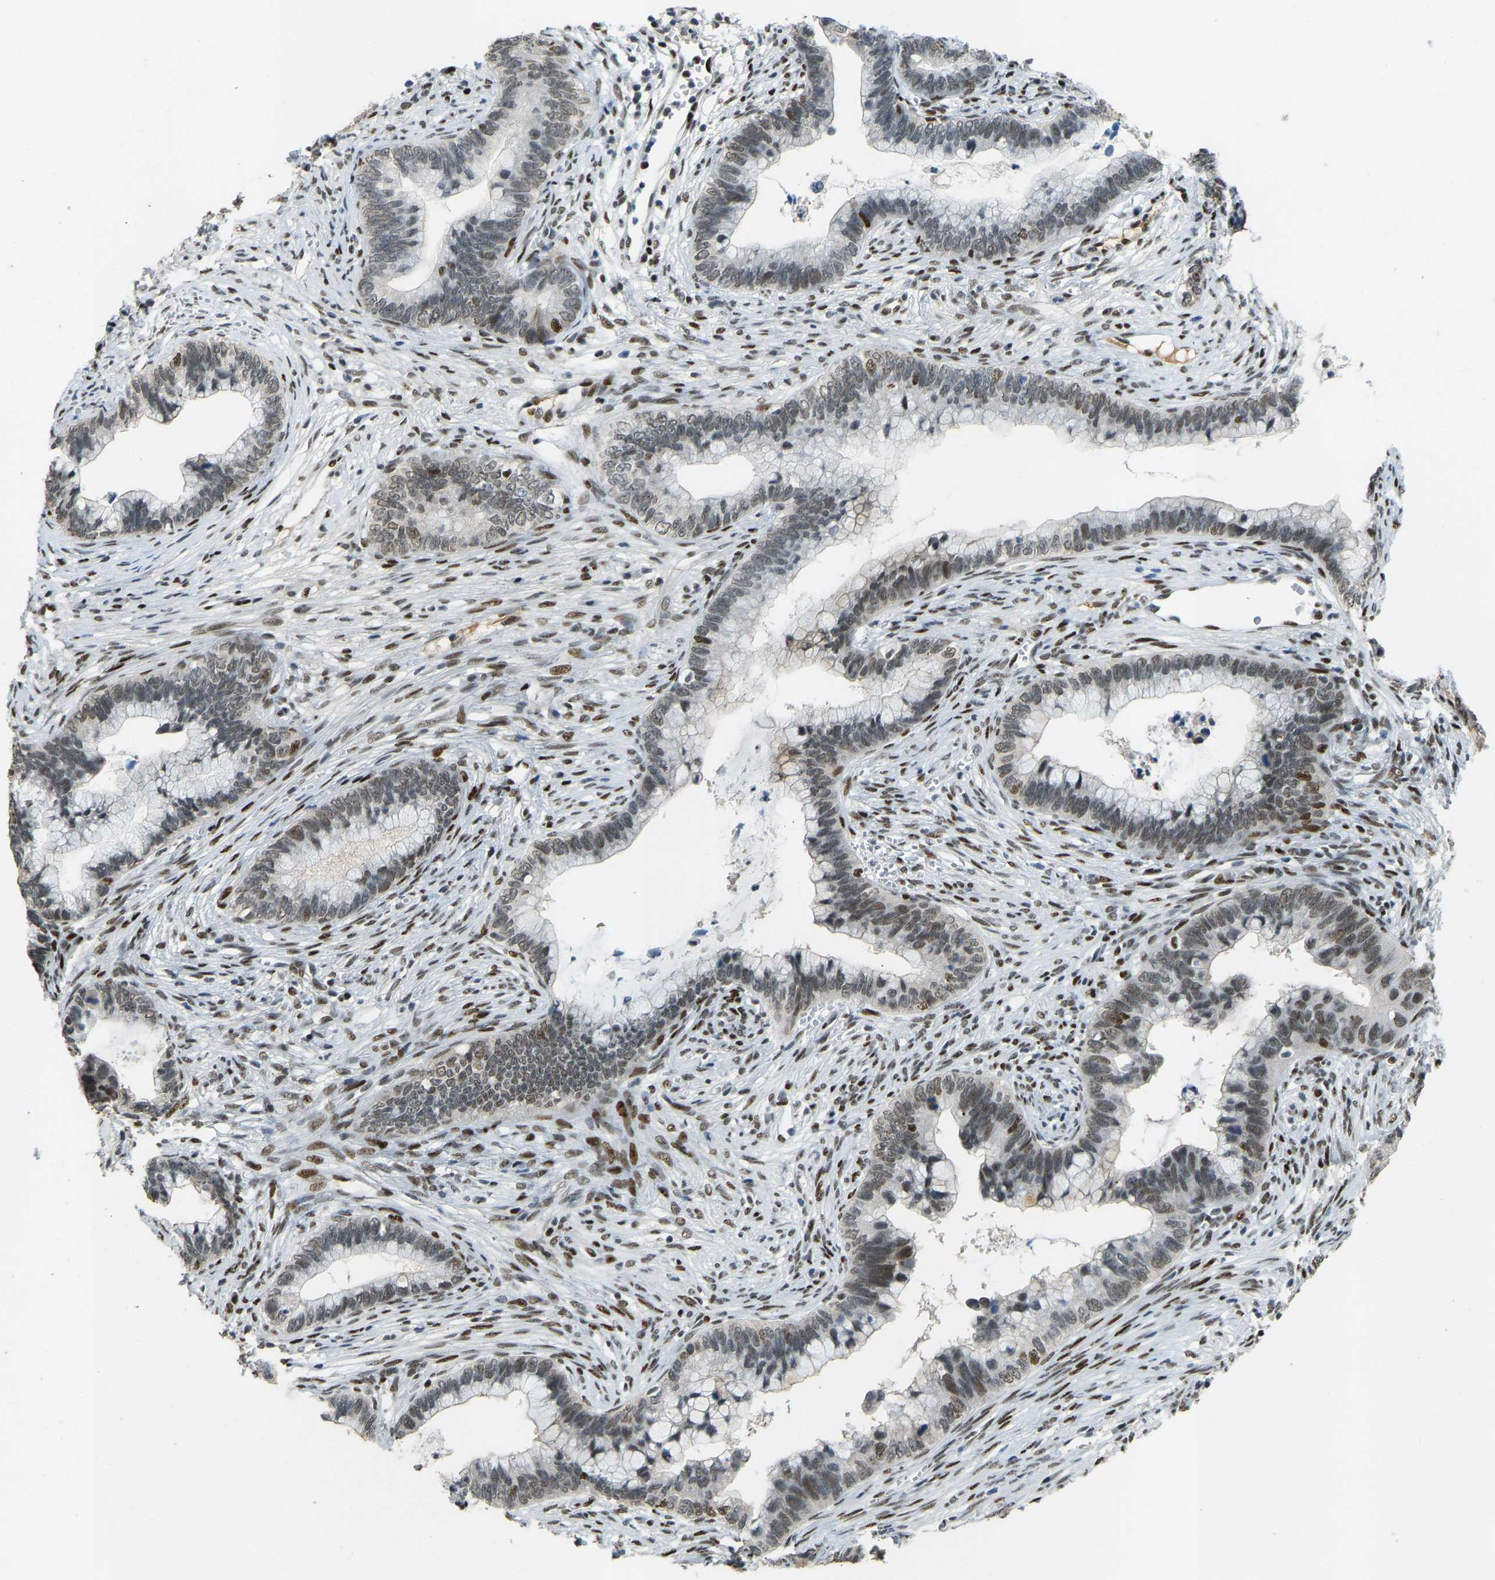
{"staining": {"intensity": "weak", "quantity": ">75%", "location": "nuclear"}, "tissue": "cervical cancer", "cell_type": "Tumor cells", "image_type": "cancer", "snomed": [{"axis": "morphology", "description": "Adenocarcinoma, NOS"}, {"axis": "topography", "description": "Cervix"}], "caption": "Tumor cells reveal low levels of weak nuclear staining in about >75% of cells in cervical cancer (adenocarcinoma). The protein of interest is shown in brown color, while the nuclei are stained blue.", "gene": "FOXK1", "patient": {"sex": "female", "age": 44}}